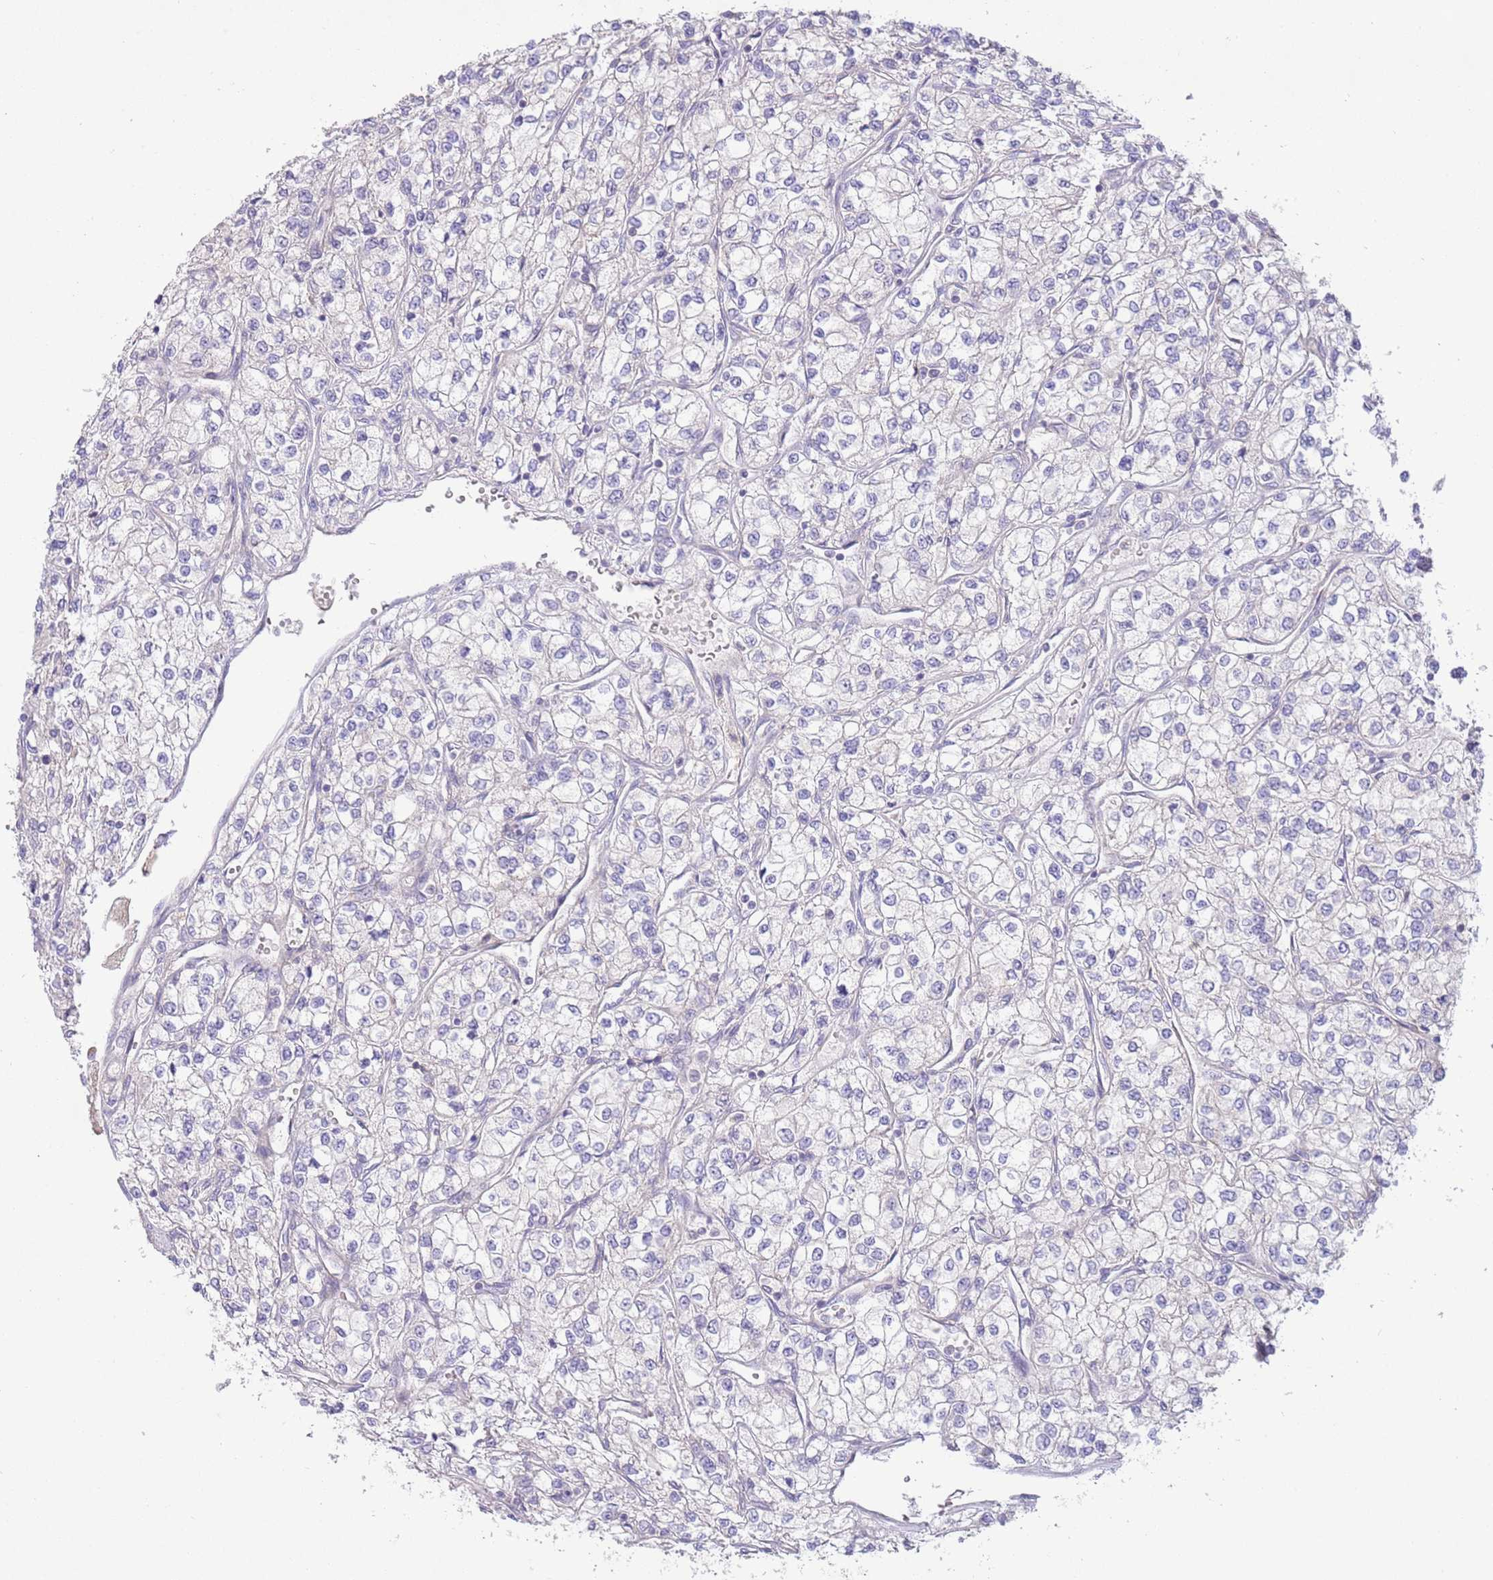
{"staining": {"intensity": "negative", "quantity": "none", "location": "none"}, "tissue": "renal cancer", "cell_type": "Tumor cells", "image_type": "cancer", "snomed": [{"axis": "morphology", "description": "Adenocarcinoma, NOS"}, {"axis": "topography", "description": "Kidney"}], "caption": "Tumor cells show no significant staining in renal cancer. (Brightfield microscopy of DAB IHC at high magnification).", "gene": "TOMM5", "patient": {"sex": "male", "age": 80}}